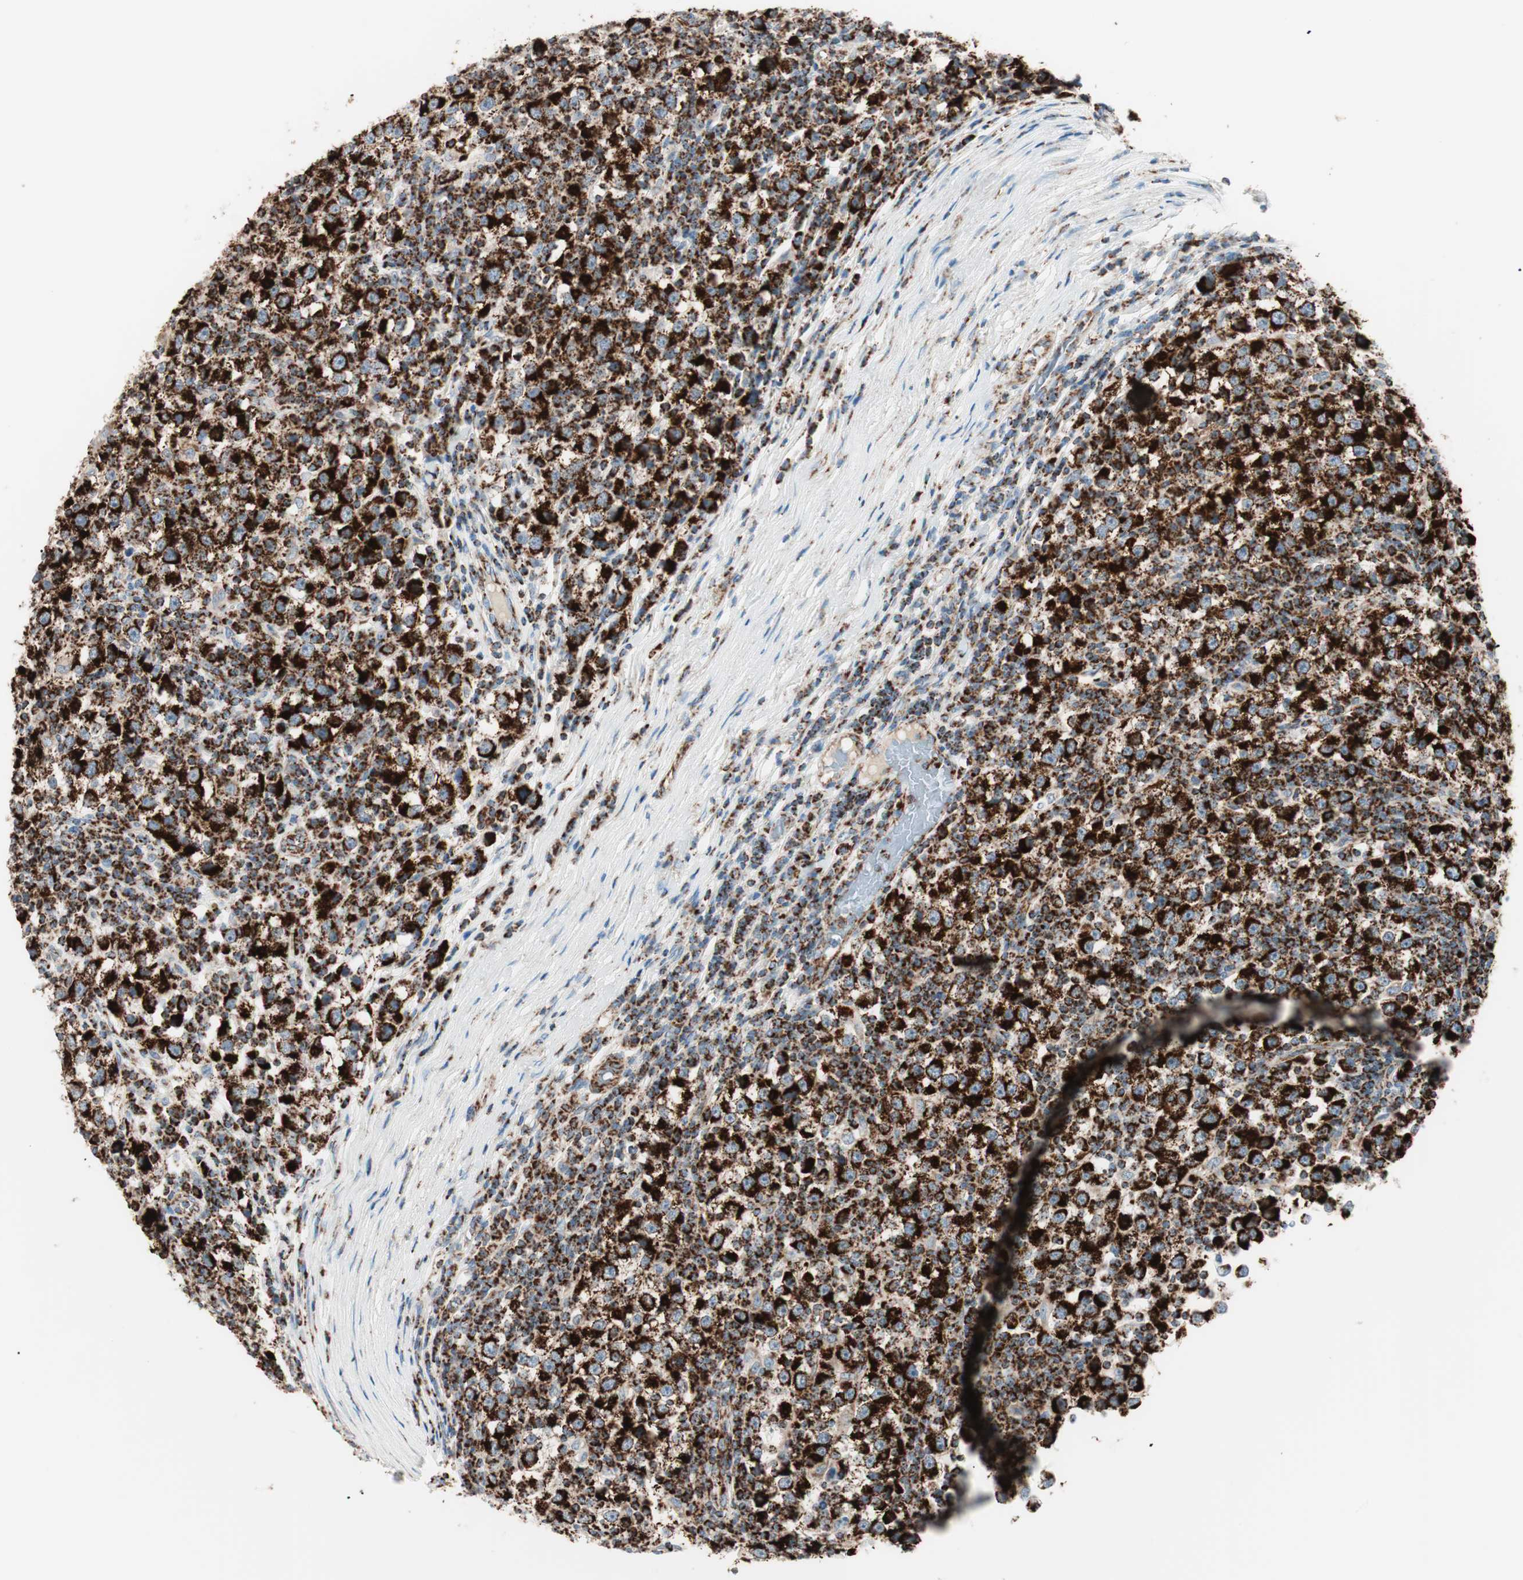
{"staining": {"intensity": "strong", "quantity": ">75%", "location": "cytoplasmic/membranous"}, "tissue": "testis cancer", "cell_type": "Tumor cells", "image_type": "cancer", "snomed": [{"axis": "morphology", "description": "Seminoma, NOS"}, {"axis": "topography", "description": "Testis"}], "caption": "About >75% of tumor cells in seminoma (testis) demonstrate strong cytoplasmic/membranous protein staining as visualized by brown immunohistochemical staining.", "gene": "TOMM20", "patient": {"sex": "male", "age": 65}}